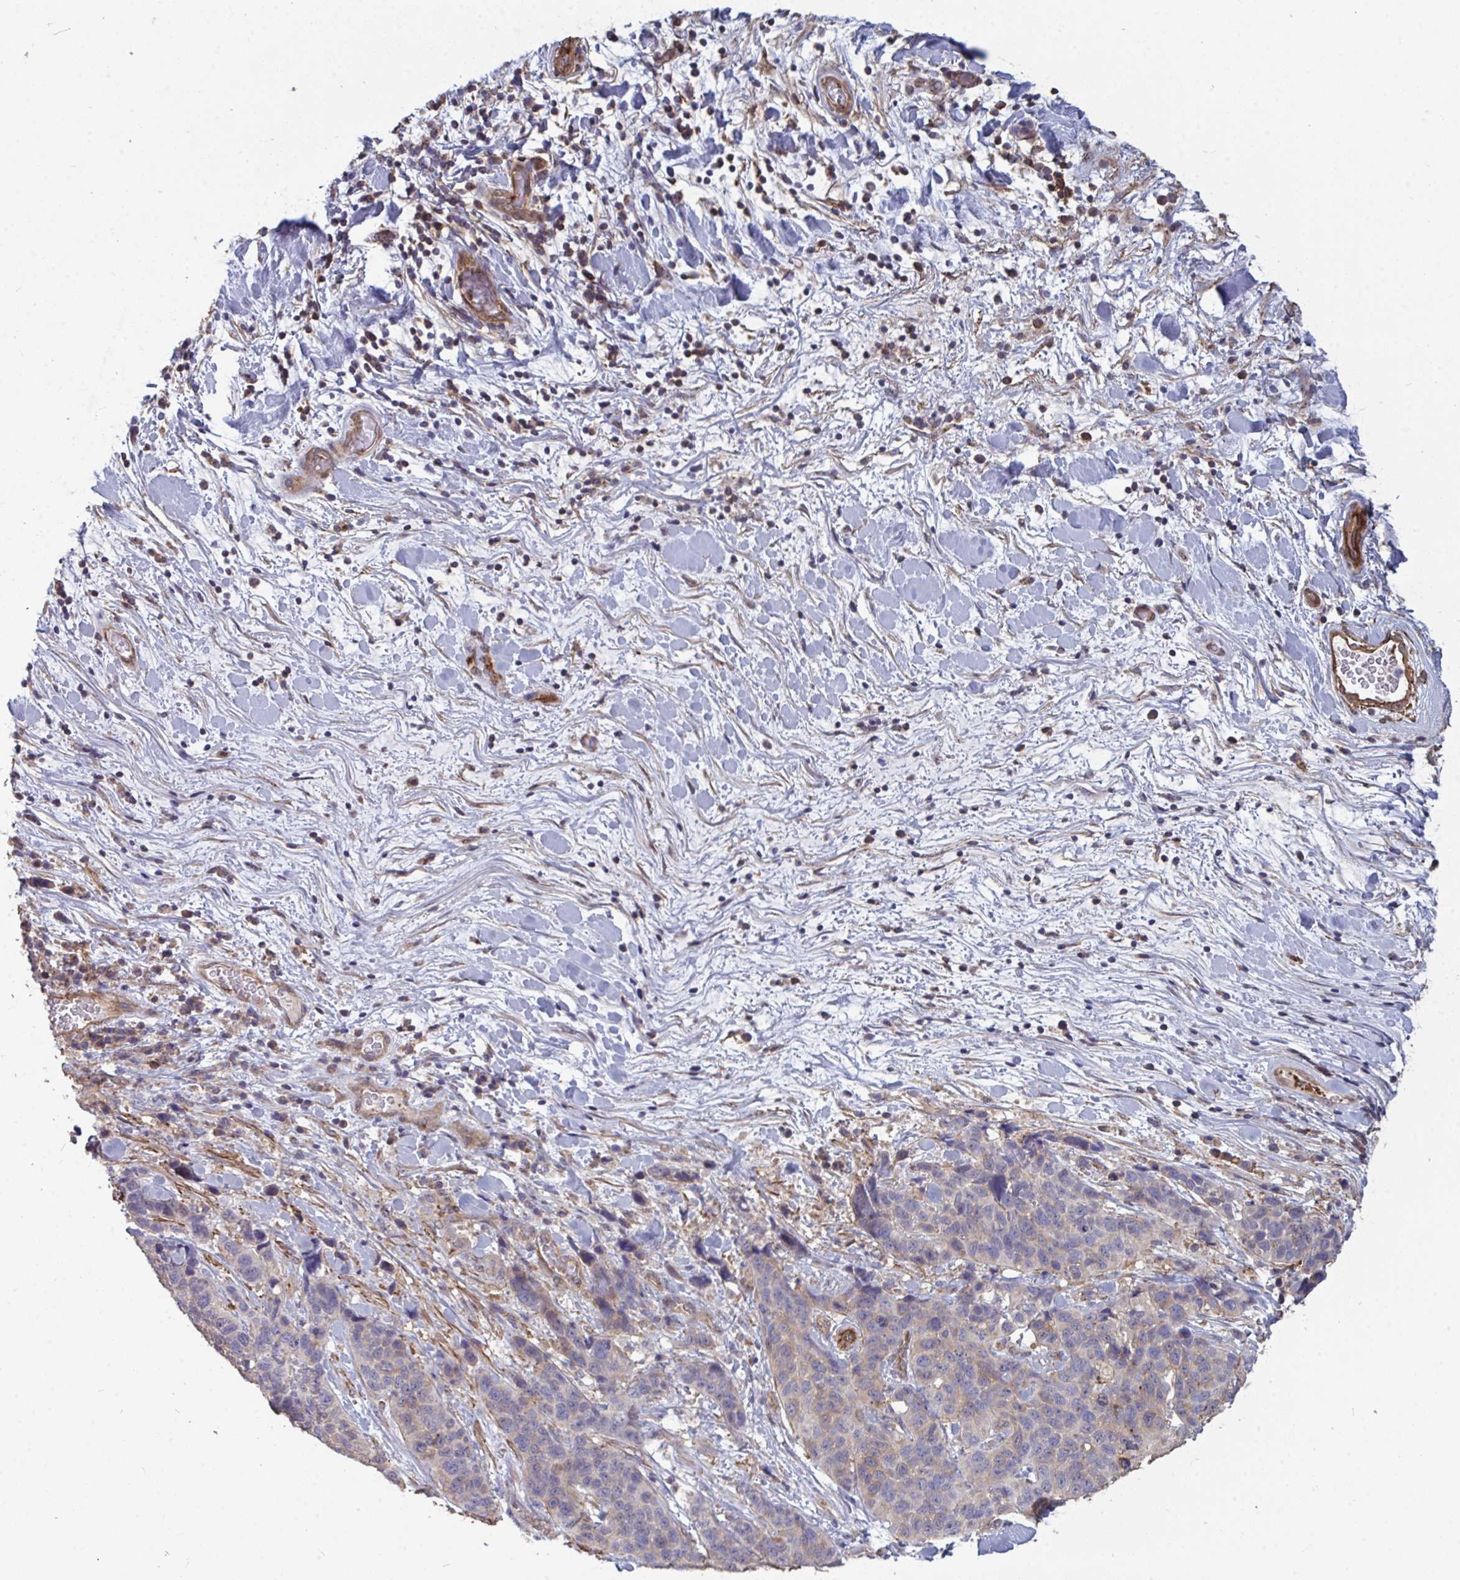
{"staining": {"intensity": "negative", "quantity": "none", "location": "none"}, "tissue": "lung cancer", "cell_type": "Tumor cells", "image_type": "cancer", "snomed": [{"axis": "morphology", "description": "Squamous cell carcinoma, NOS"}, {"axis": "topography", "description": "Lung"}], "caption": "A high-resolution histopathology image shows immunohistochemistry (IHC) staining of lung cancer, which exhibits no significant positivity in tumor cells.", "gene": "ISCU", "patient": {"sex": "male", "age": 62}}